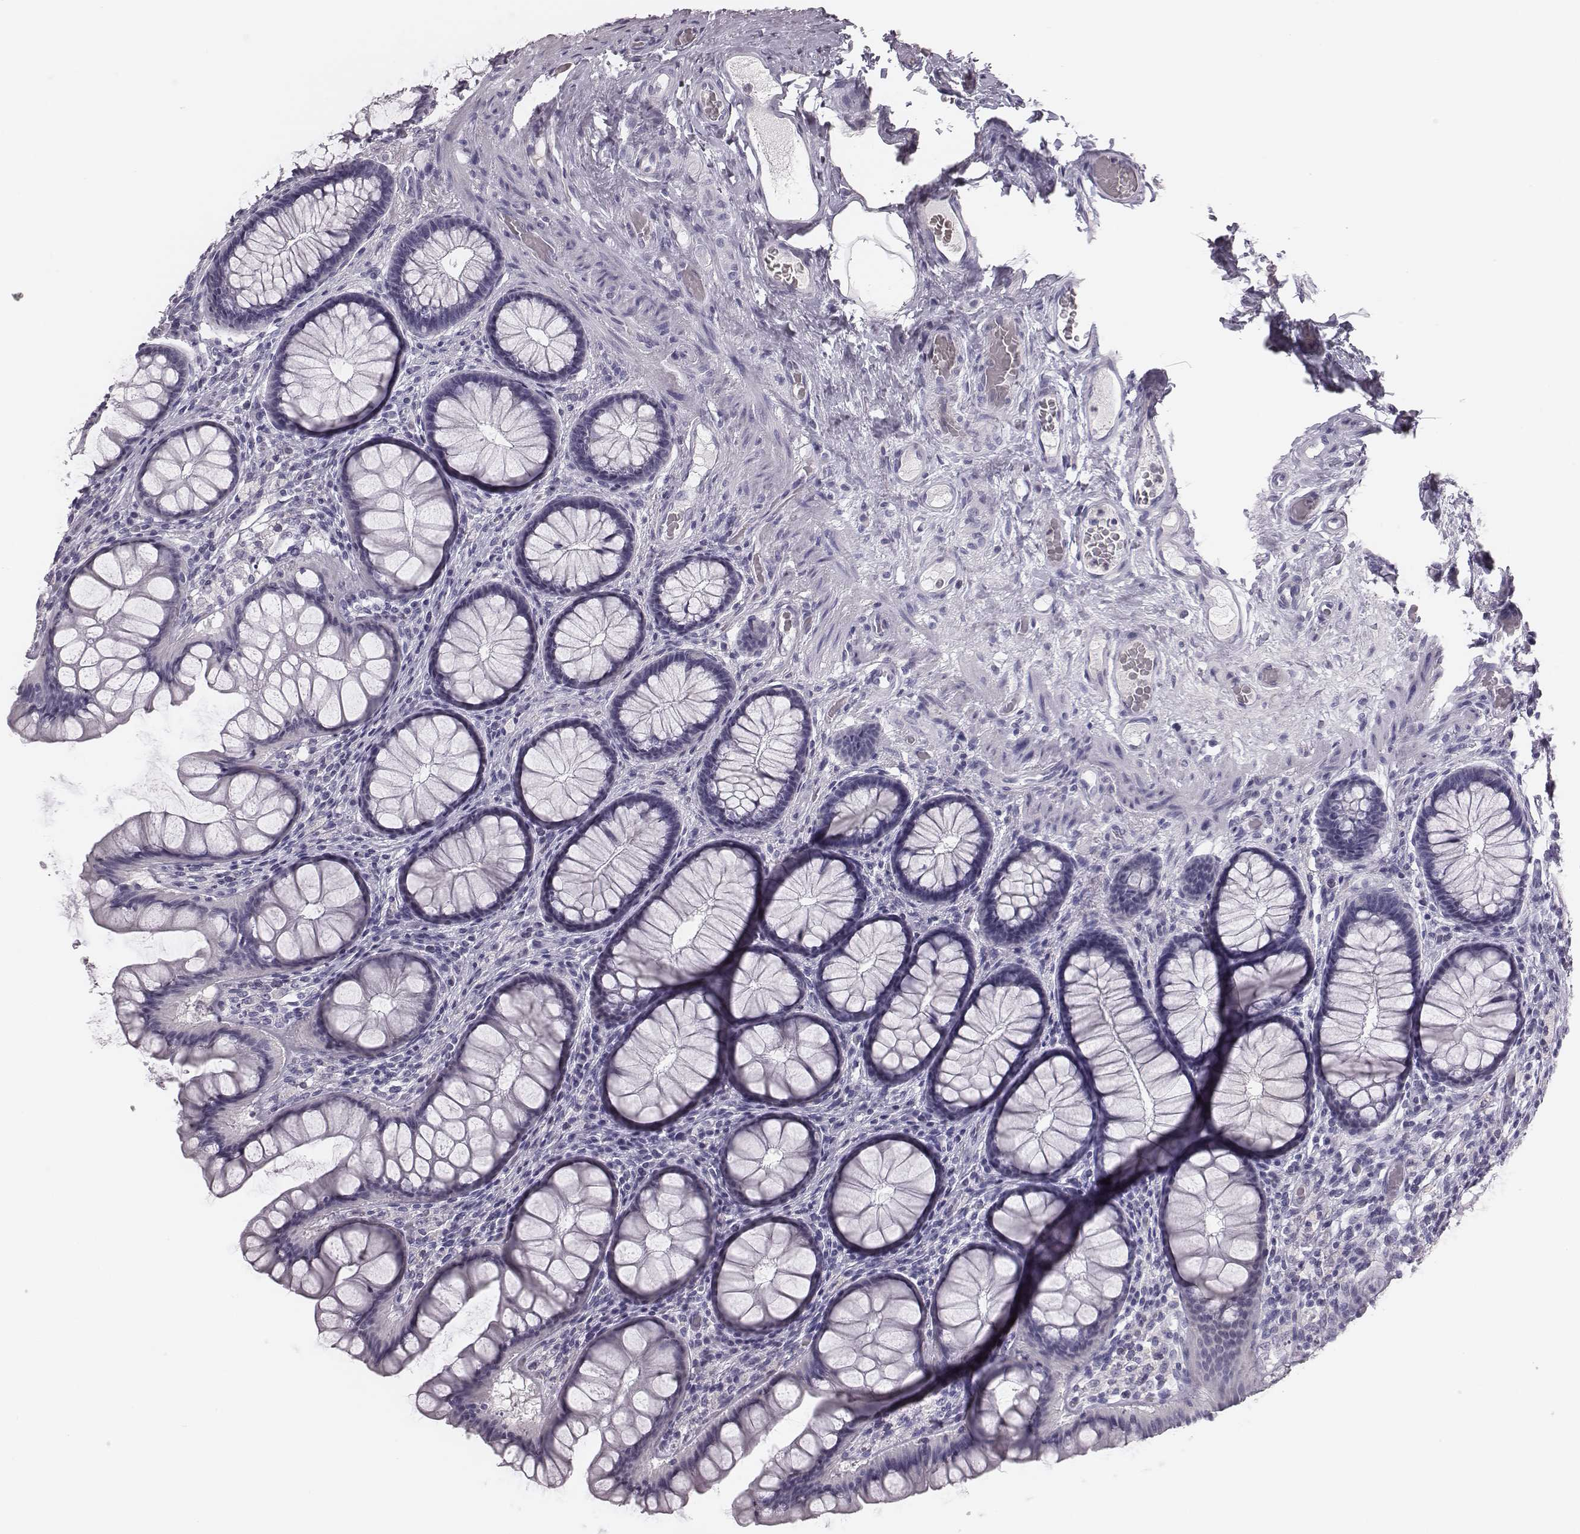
{"staining": {"intensity": "negative", "quantity": "none", "location": "none"}, "tissue": "colon", "cell_type": "Endothelial cells", "image_type": "normal", "snomed": [{"axis": "morphology", "description": "Normal tissue, NOS"}, {"axis": "topography", "description": "Colon"}], "caption": "Endothelial cells show no significant staining in normal colon. (IHC, brightfield microscopy, high magnification).", "gene": "CSH1", "patient": {"sex": "female", "age": 65}}